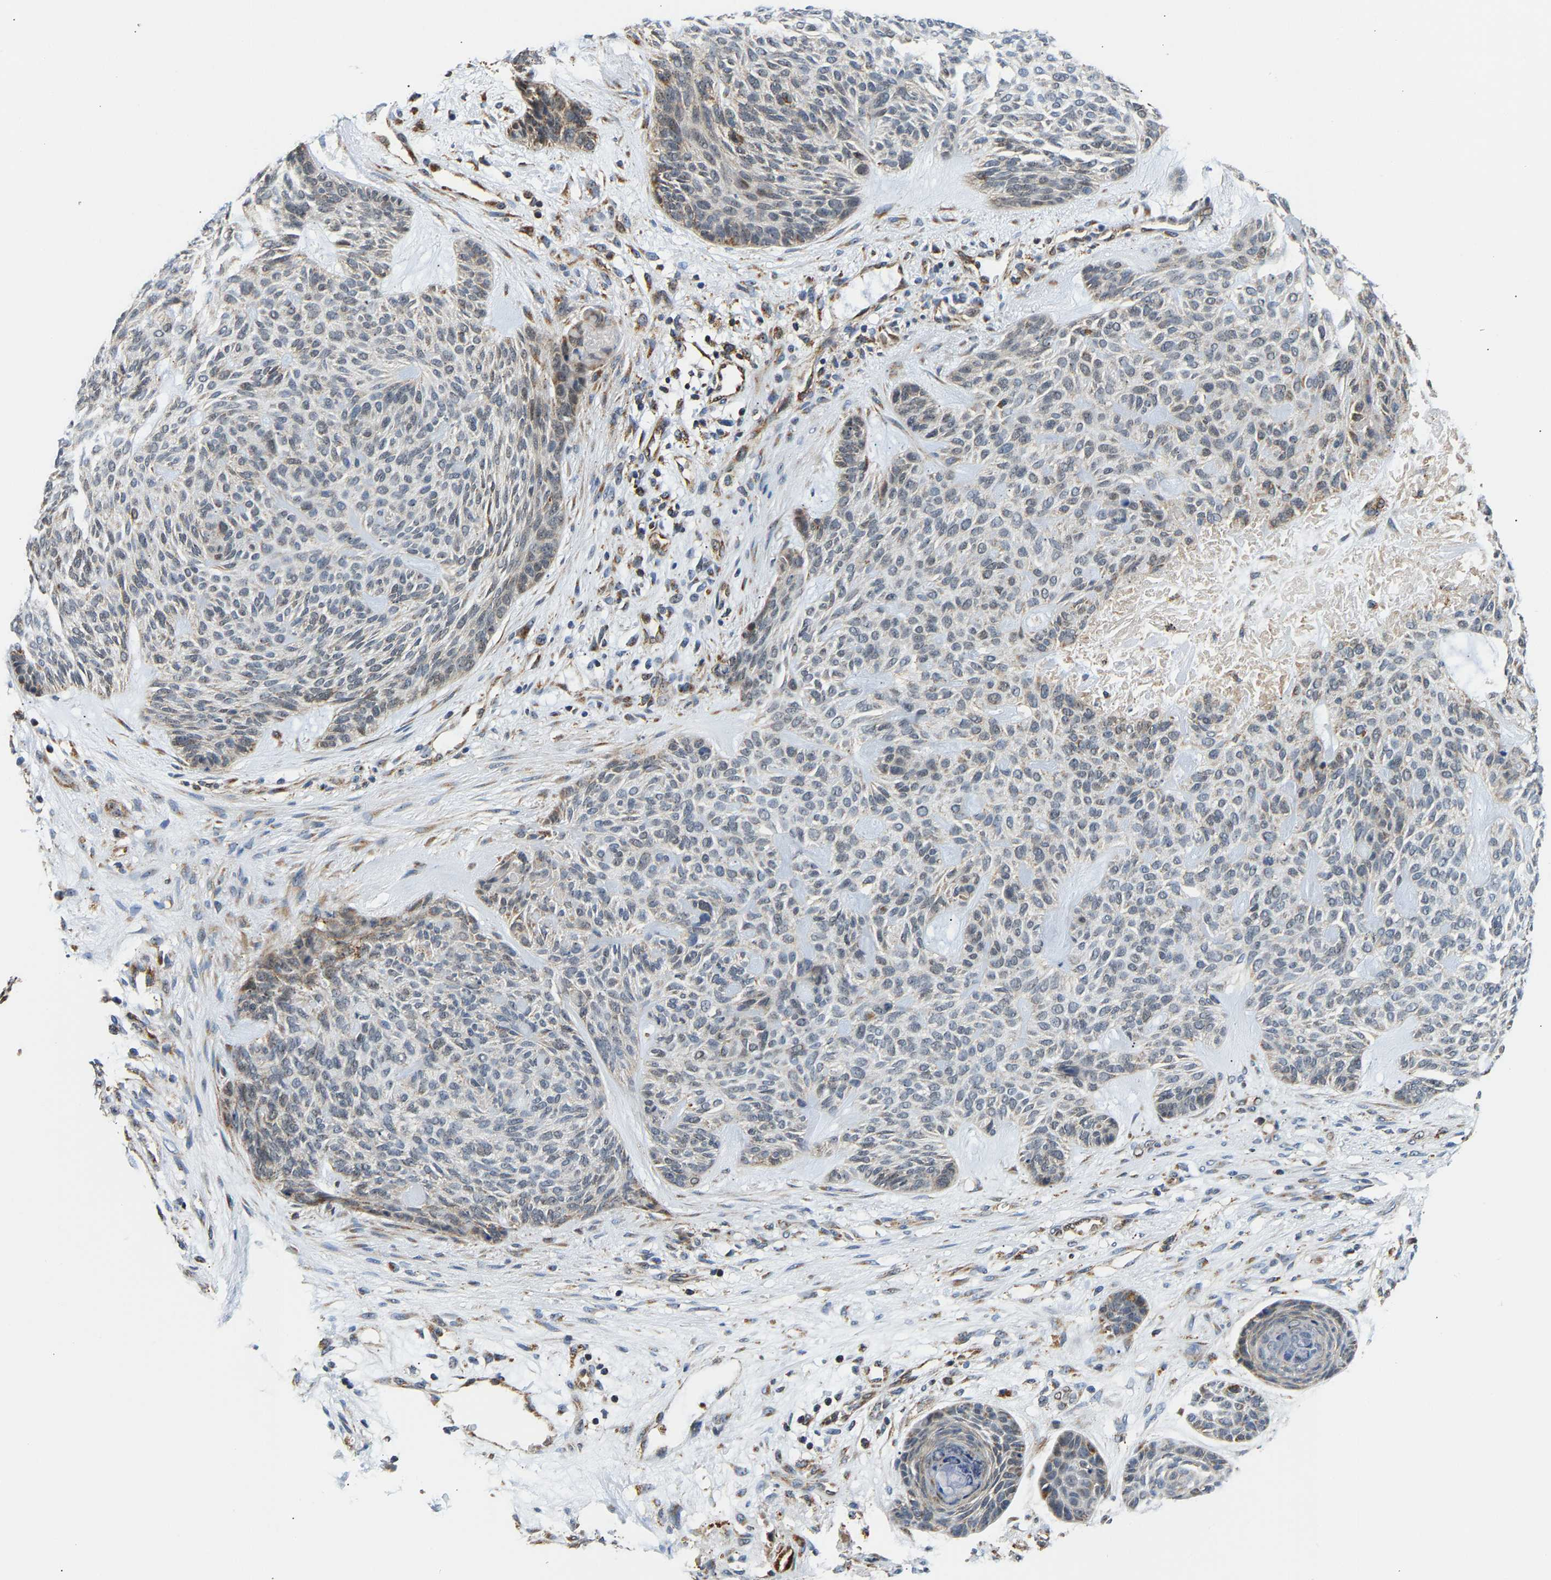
{"staining": {"intensity": "weak", "quantity": "<25%", "location": "cytoplasmic/membranous"}, "tissue": "skin cancer", "cell_type": "Tumor cells", "image_type": "cancer", "snomed": [{"axis": "morphology", "description": "Basal cell carcinoma"}, {"axis": "topography", "description": "Skin"}], "caption": "Tumor cells are negative for protein expression in human skin cancer.", "gene": "GIMAP7", "patient": {"sex": "male", "age": 55}}